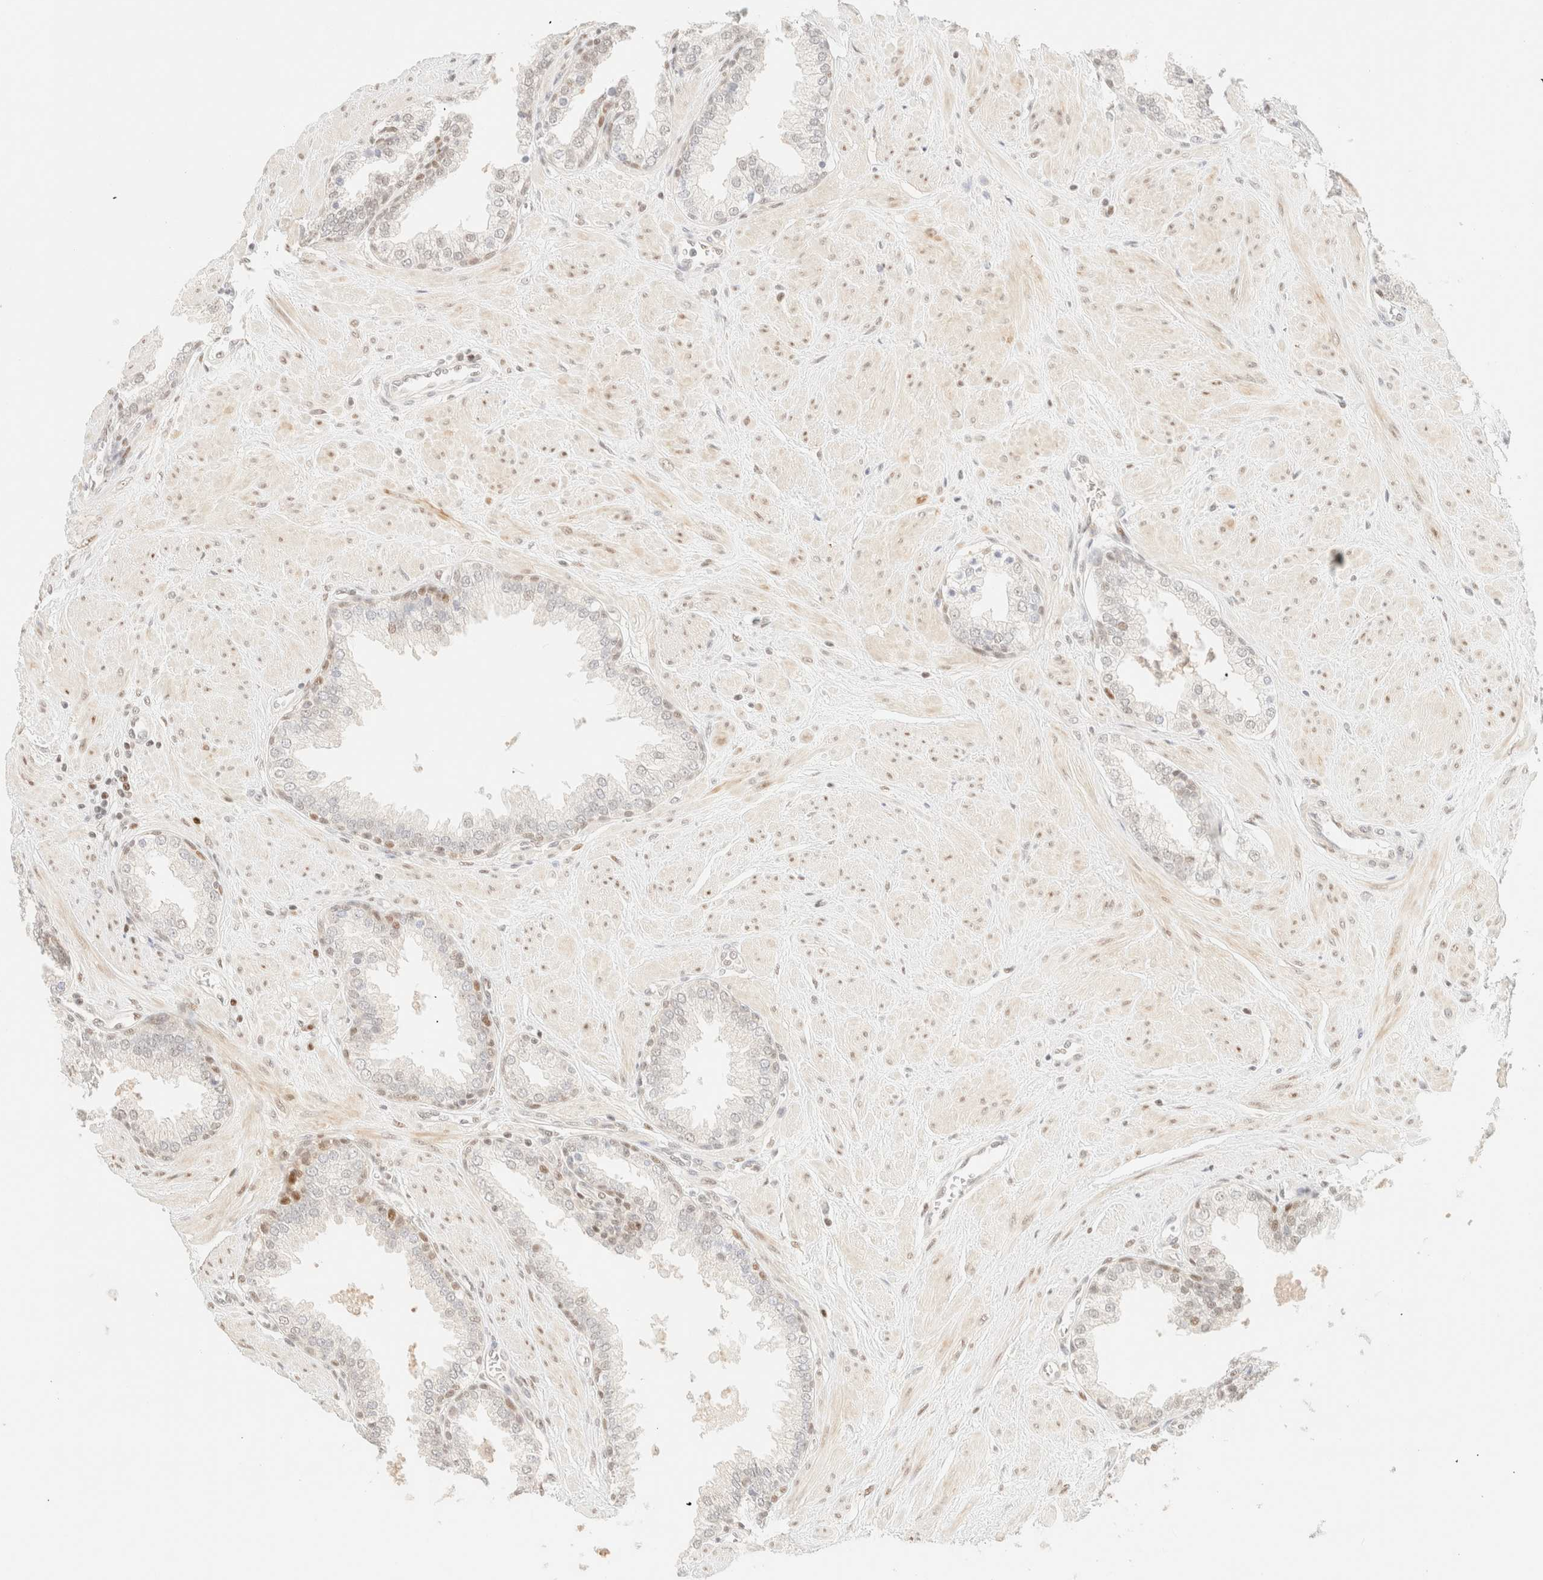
{"staining": {"intensity": "weak", "quantity": "<25%", "location": "cytoplasmic/membranous,nuclear"}, "tissue": "prostate", "cell_type": "Glandular cells", "image_type": "normal", "snomed": [{"axis": "morphology", "description": "Normal tissue, NOS"}, {"axis": "topography", "description": "Prostate"}], "caption": "The immunohistochemistry image has no significant expression in glandular cells of prostate. The staining was performed using DAB to visualize the protein expression in brown, while the nuclei were stained in blue with hematoxylin (Magnification: 20x).", "gene": "TSR1", "patient": {"sex": "male", "age": 51}}